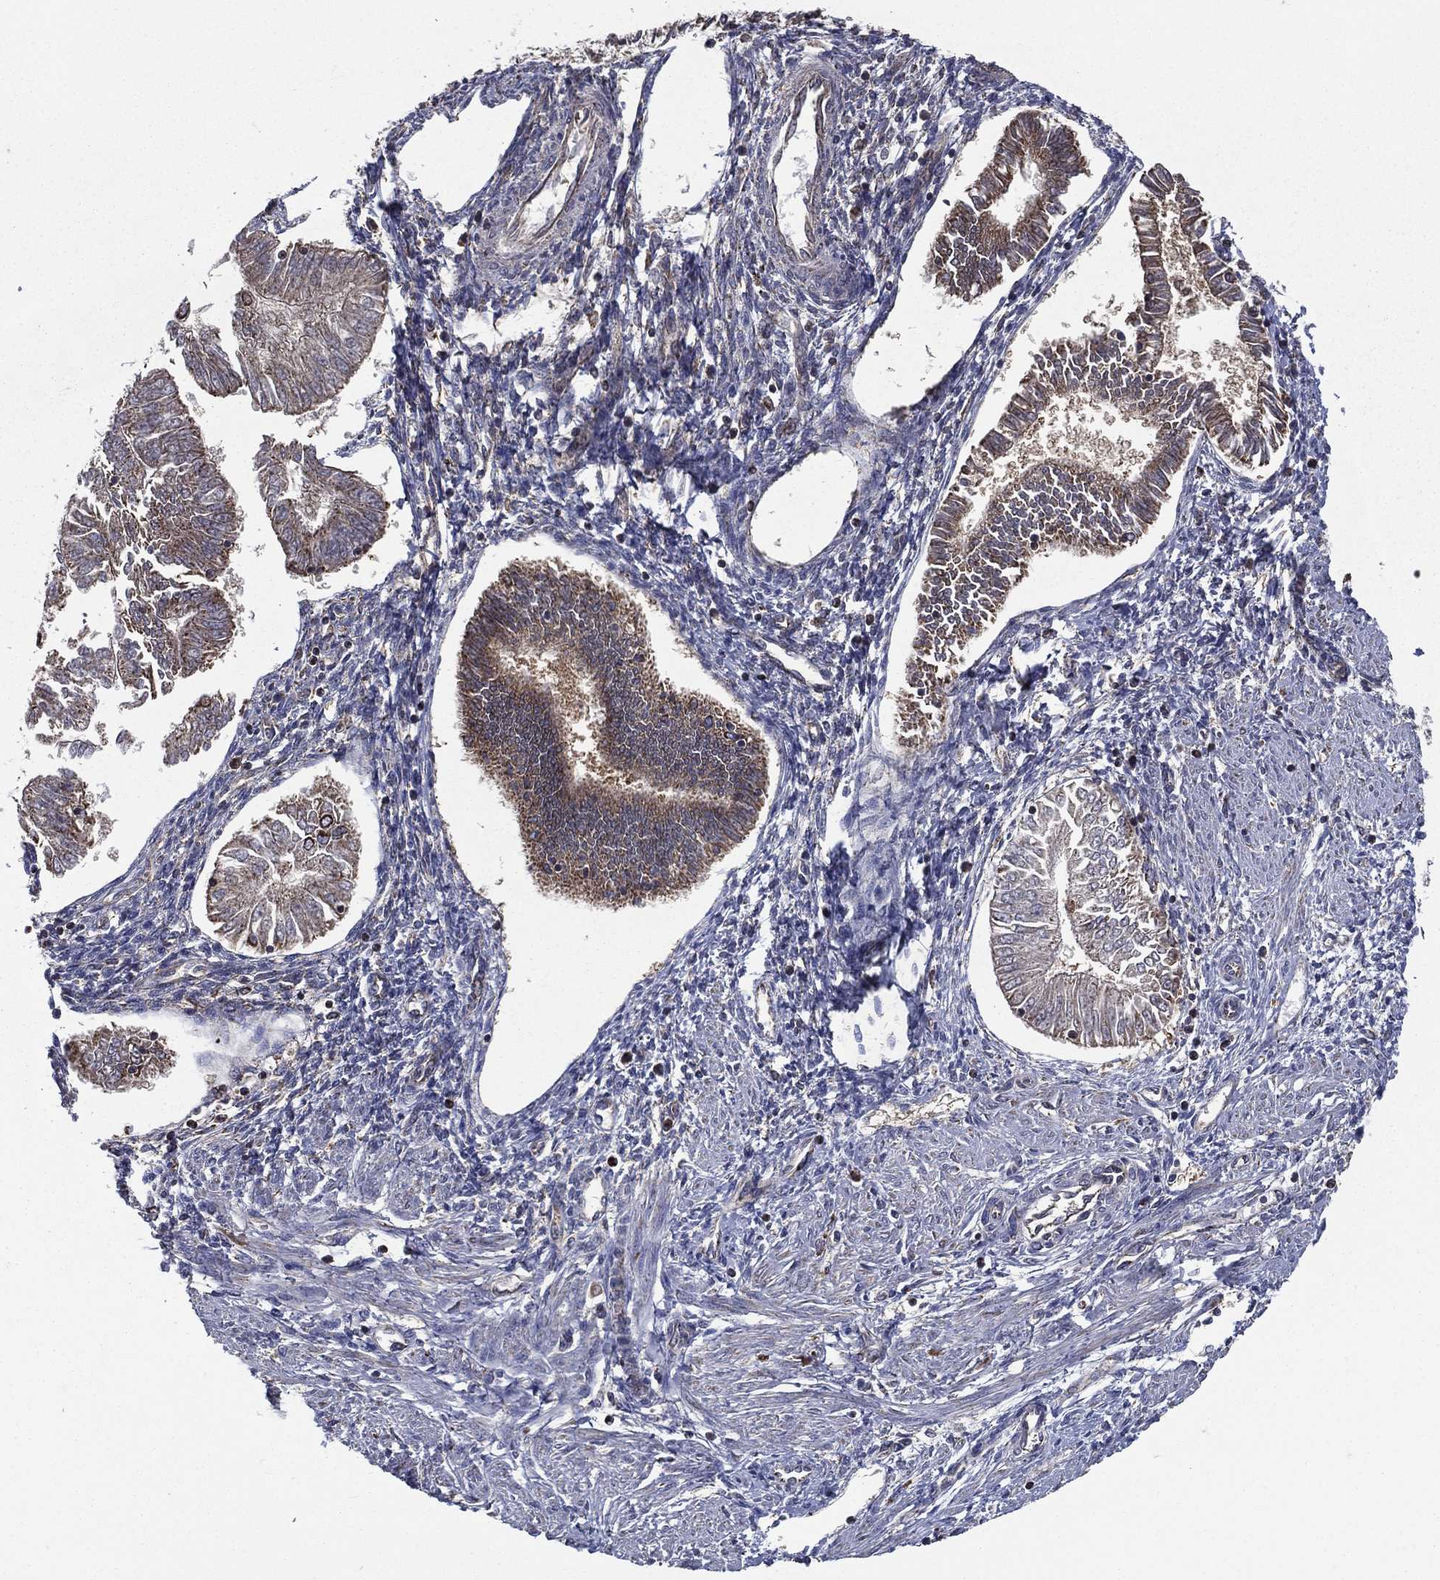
{"staining": {"intensity": "weak", "quantity": ">75%", "location": "cytoplasmic/membranous"}, "tissue": "endometrial cancer", "cell_type": "Tumor cells", "image_type": "cancer", "snomed": [{"axis": "morphology", "description": "Adenocarcinoma, NOS"}, {"axis": "topography", "description": "Endometrium"}], "caption": "Weak cytoplasmic/membranous positivity is seen in about >75% of tumor cells in endometrial cancer (adenocarcinoma). (DAB (3,3'-diaminobenzidine) IHC, brown staining for protein, blue staining for nuclei).", "gene": "RIGI", "patient": {"sex": "female", "age": 53}}